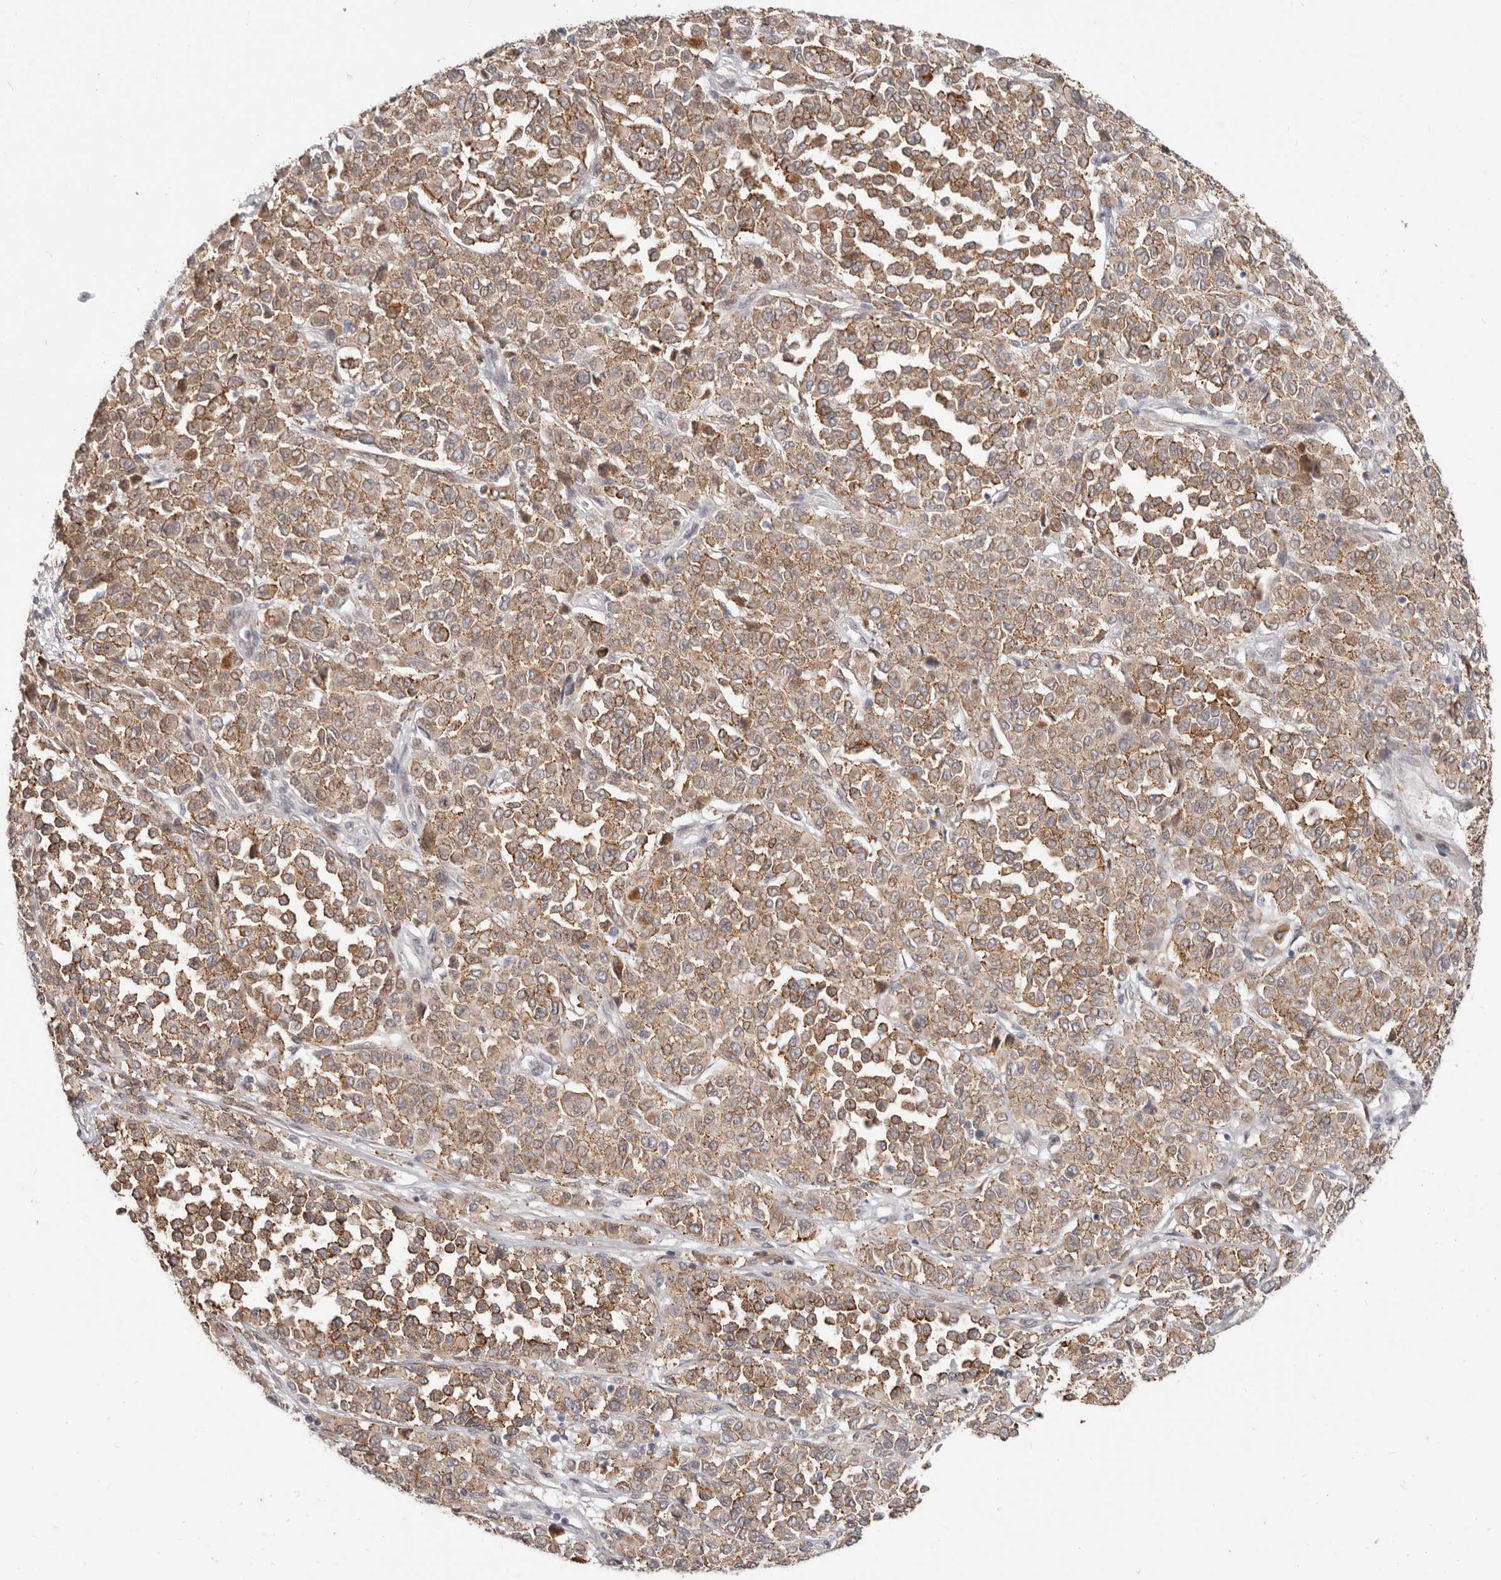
{"staining": {"intensity": "moderate", "quantity": ">75%", "location": "cytoplasmic/membranous"}, "tissue": "melanoma", "cell_type": "Tumor cells", "image_type": "cancer", "snomed": [{"axis": "morphology", "description": "Malignant melanoma, Metastatic site"}, {"axis": "topography", "description": "Pancreas"}], "caption": "The image demonstrates staining of melanoma, revealing moderate cytoplasmic/membranous protein staining (brown color) within tumor cells. (IHC, brightfield microscopy, high magnification).", "gene": "SZT2", "patient": {"sex": "female", "age": 30}}